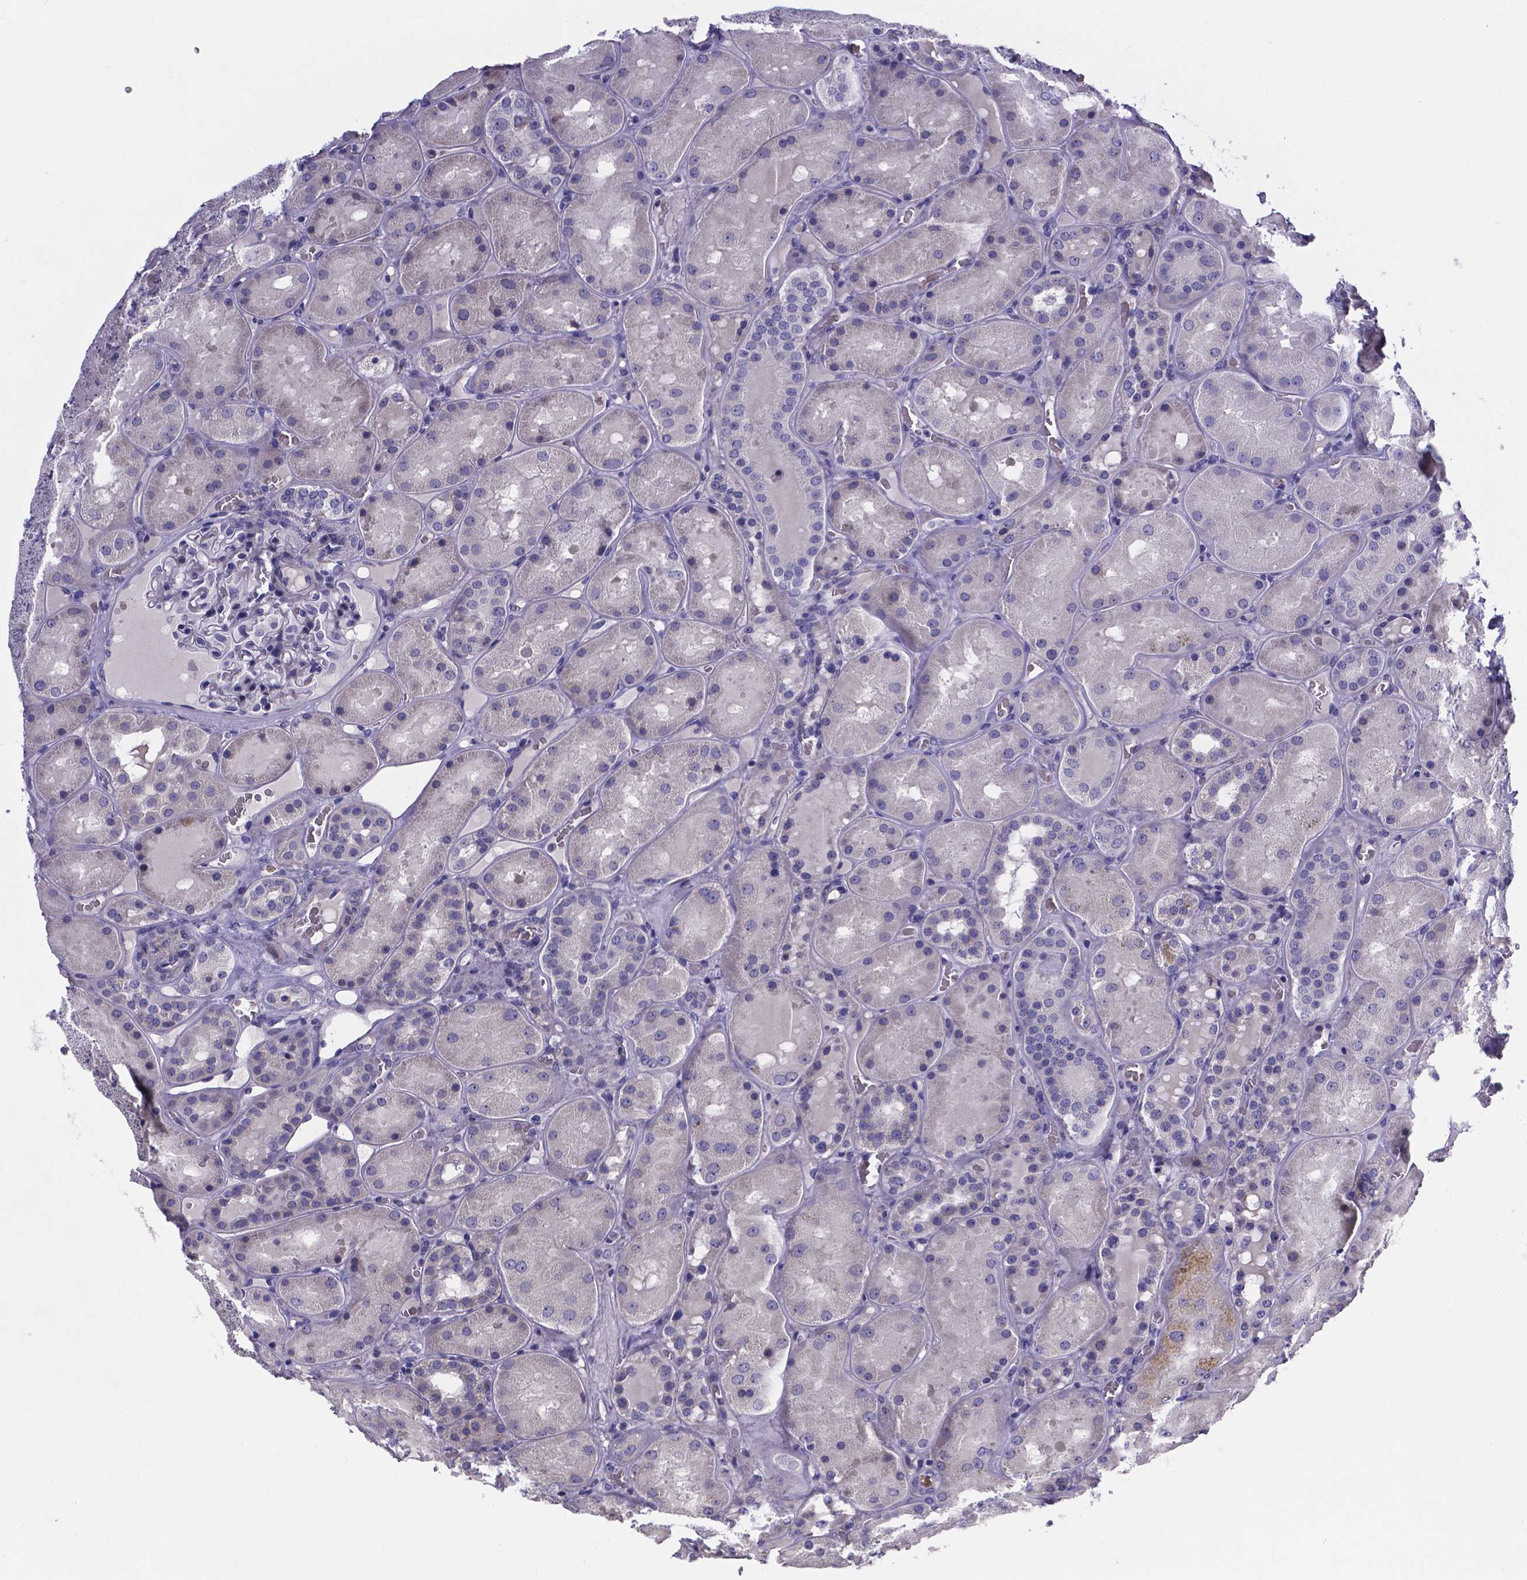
{"staining": {"intensity": "negative", "quantity": "none", "location": "none"}, "tissue": "kidney", "cell_type": "Cells in glomeruli", "image_type": "normal", "snomed": [{"axis": "morphology", "description": "Normal tissue, NOS"}, {"axis": "topography", "description": "Kidney"}], "caption": "Immunohistochemistry of unremarkable kidney displays no staining in cells in glomeruli. The staining was performed using DAB to visualize the protein expression in brown, while the nuclei were stained in blue with hematoxylin (Magnification: 20x).", "gene": "GABRA3", "patient": {"sex": "male", "age": 73}}